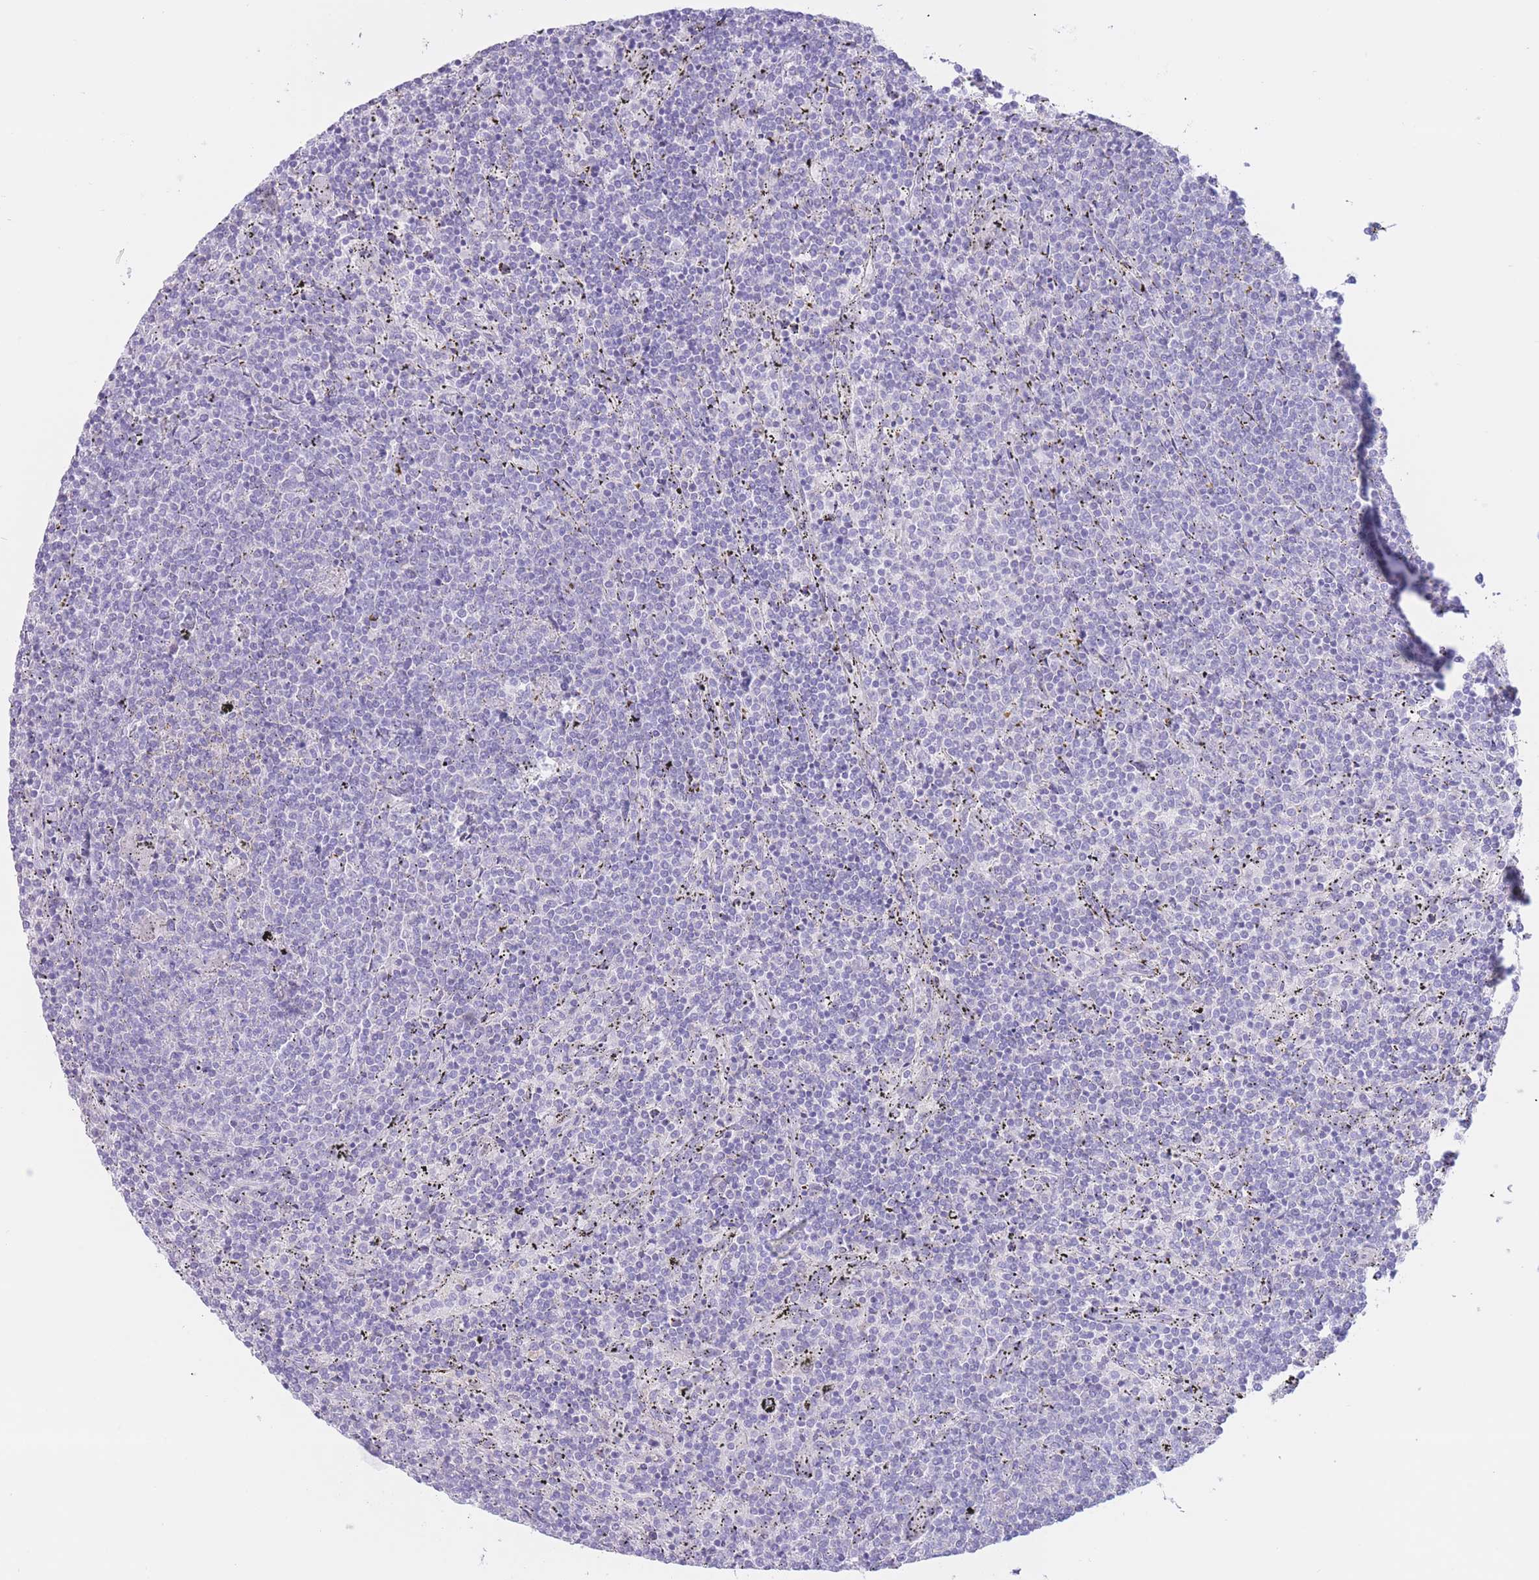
{"staining": {"intensity": "negative", "quantity": "none", "location": "none"}, "tissue": "lymphoma", "cell_type": "Tumor cells", "image_type": "cancer", "snomed": [{"axis": "morphology", "description": "Malignant lymphoma, non-Hodgkin's type, Low grade"}, {"axis": "topography", "description": "Spleen"}], "caption": "The photomicrograph demonstrates no staining of tumor cells in malignant lymphoma, non-Hodgkin's type (low-grade). (DAB immunohistochemistry (IHC), high magnification).", "gene": "FAH", "patient": {"sex": "female", "age": 50}}